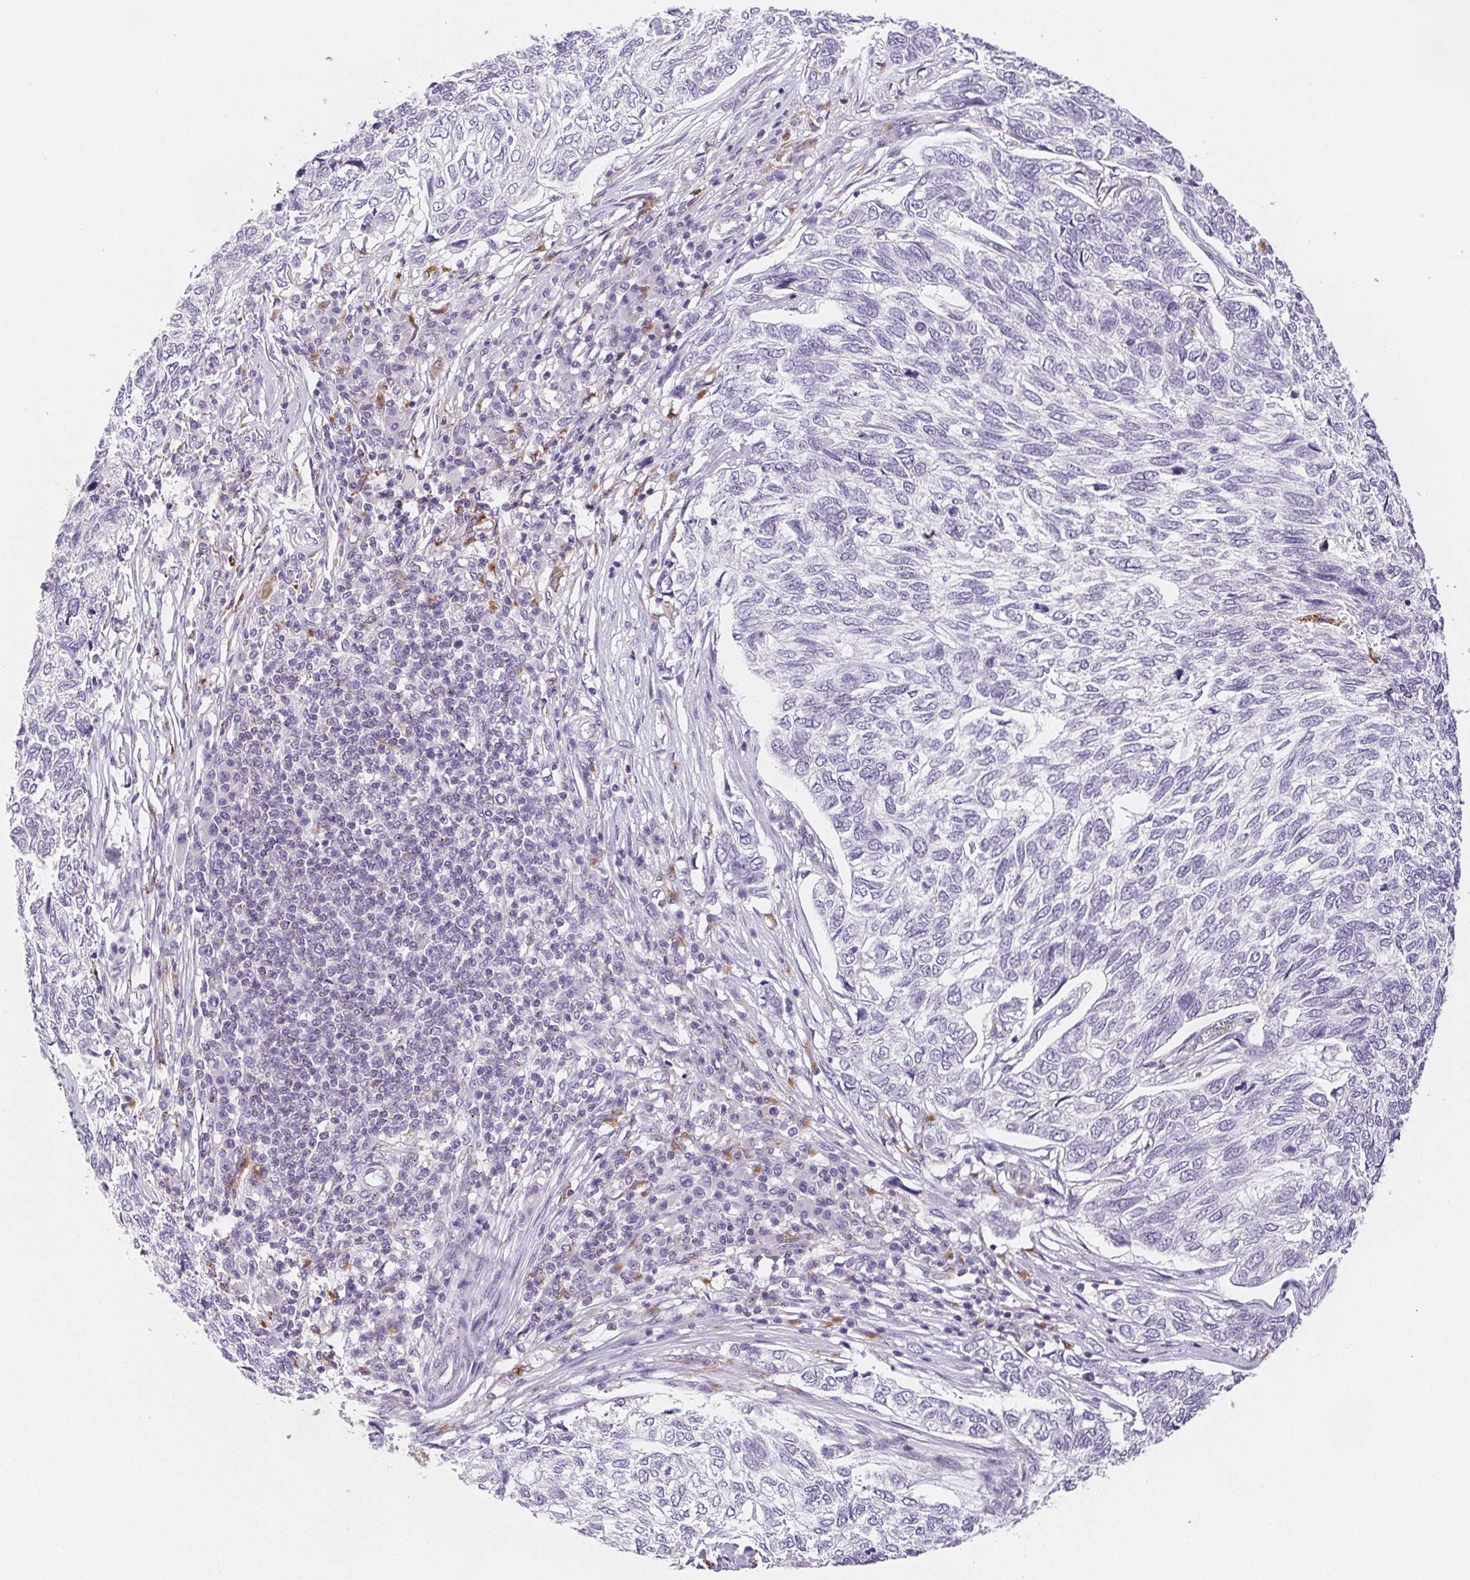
{"staining": {"intensity": "negative", "quantity": "none", "location": "none"}, "tissue": "skin cancer", "cell_type": "Tumor cells", "image_type": "cancer", "snomed": [{"axis": "morphology", "description": "Basal cell carcinoma"}, {"axis": "topography", "description": "Skin"}], "caption": "The immunohistochemistry micrograph has no significant positivity in tumor cells of skin basal cell carcinoma tissue. Nuclei are stained in blue.", "gene": "LIPA", "patient": {"sex": "female", "age": 65}}